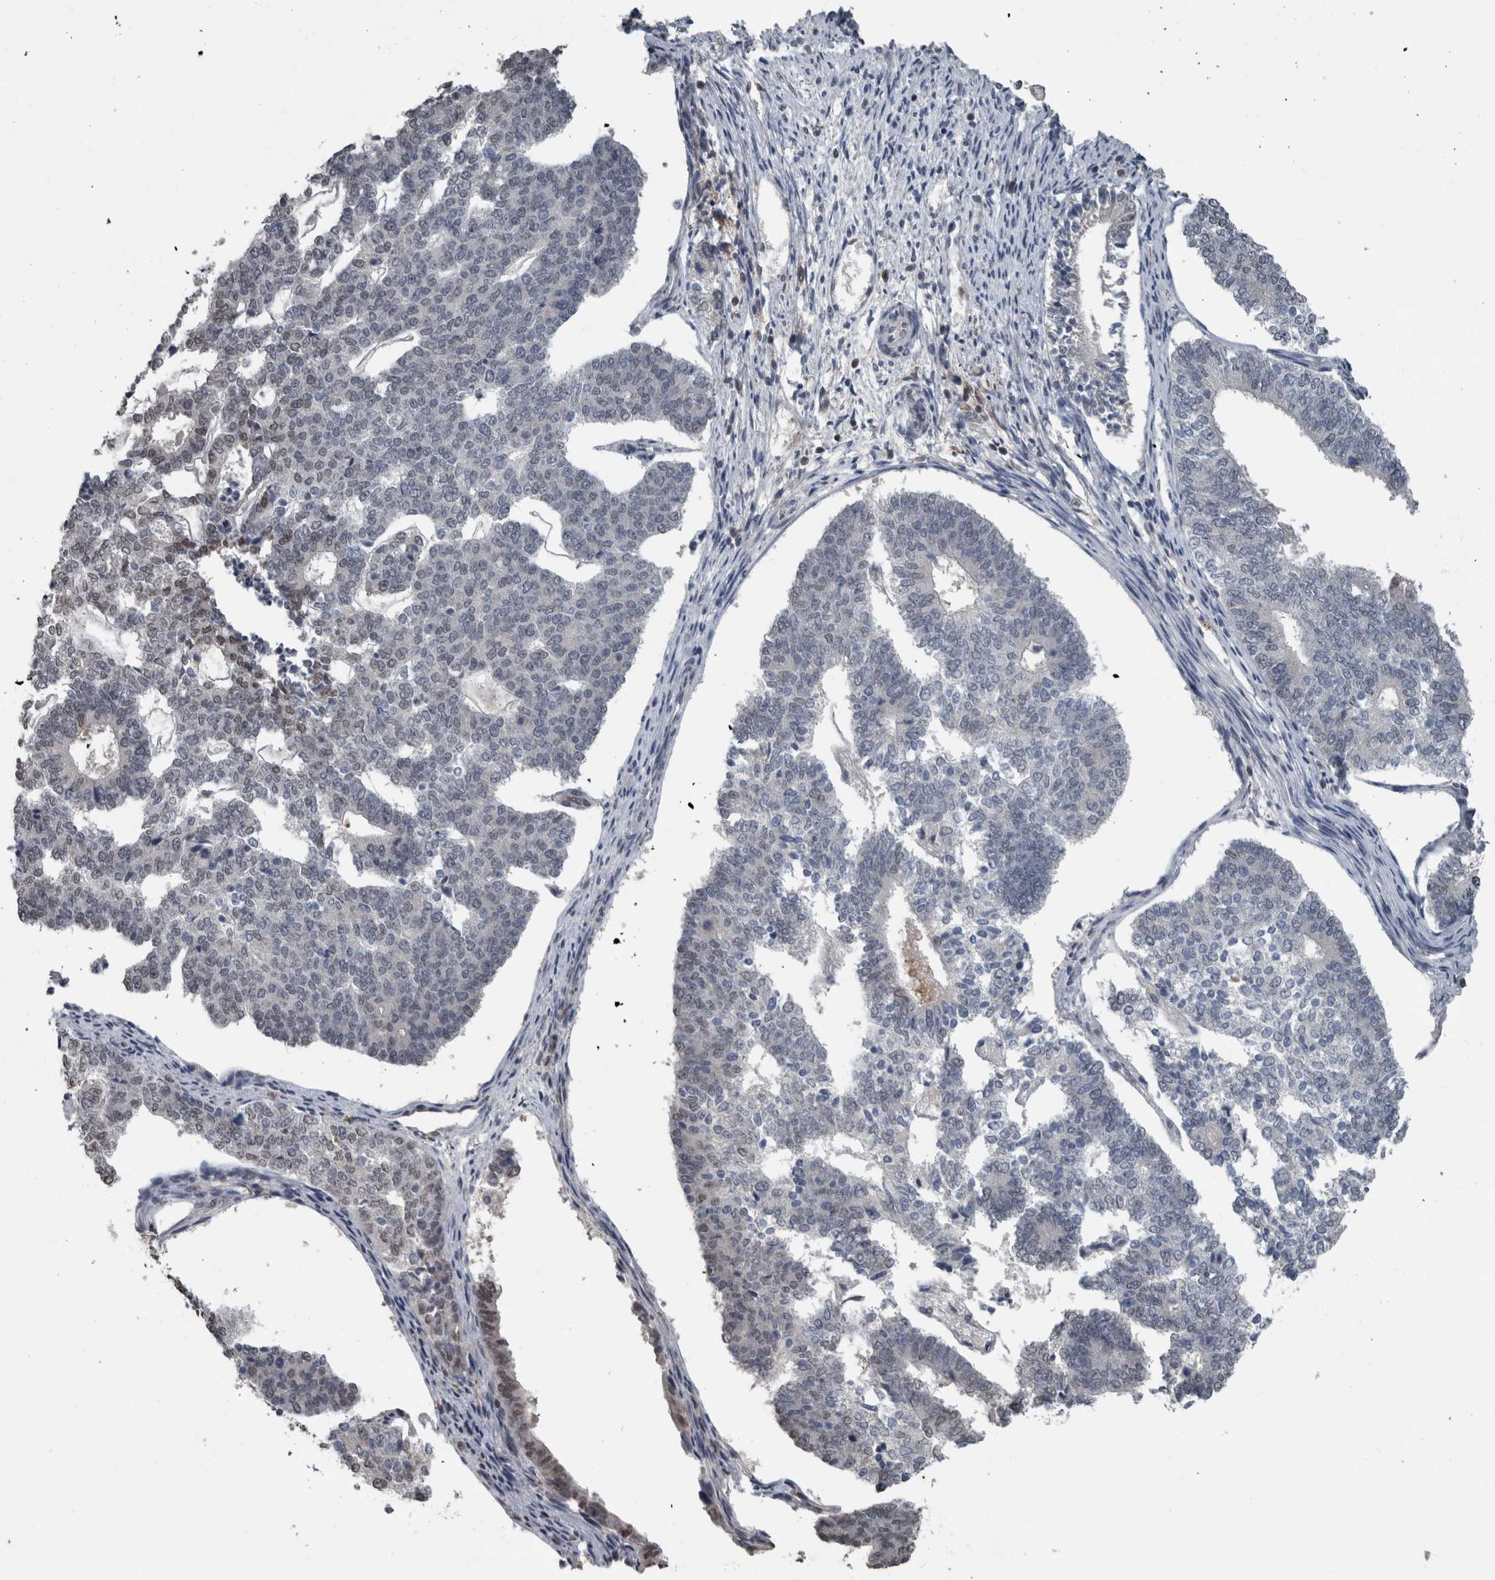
{"staining": {"intensity": "moderate", "quantity": "<25%", "location": "nuclear"}, "tissue": "endometrial cancer", "cell_type": "Tumor cells", "image_type": "cancer", "snomed": [{"axis": "morphology", "description": "Adenocarcinoma, NOS"}, {"axis": "topography", "description": "Endometrium"}], "caption": "This is a photomicrograph of IHC staining of endometrial cancer (adenocarcinoma), which shows moderate expression in the nuclear of tumor cells.", "gene": "MAFF", "patient": {"sex": "female", "age": 70}}